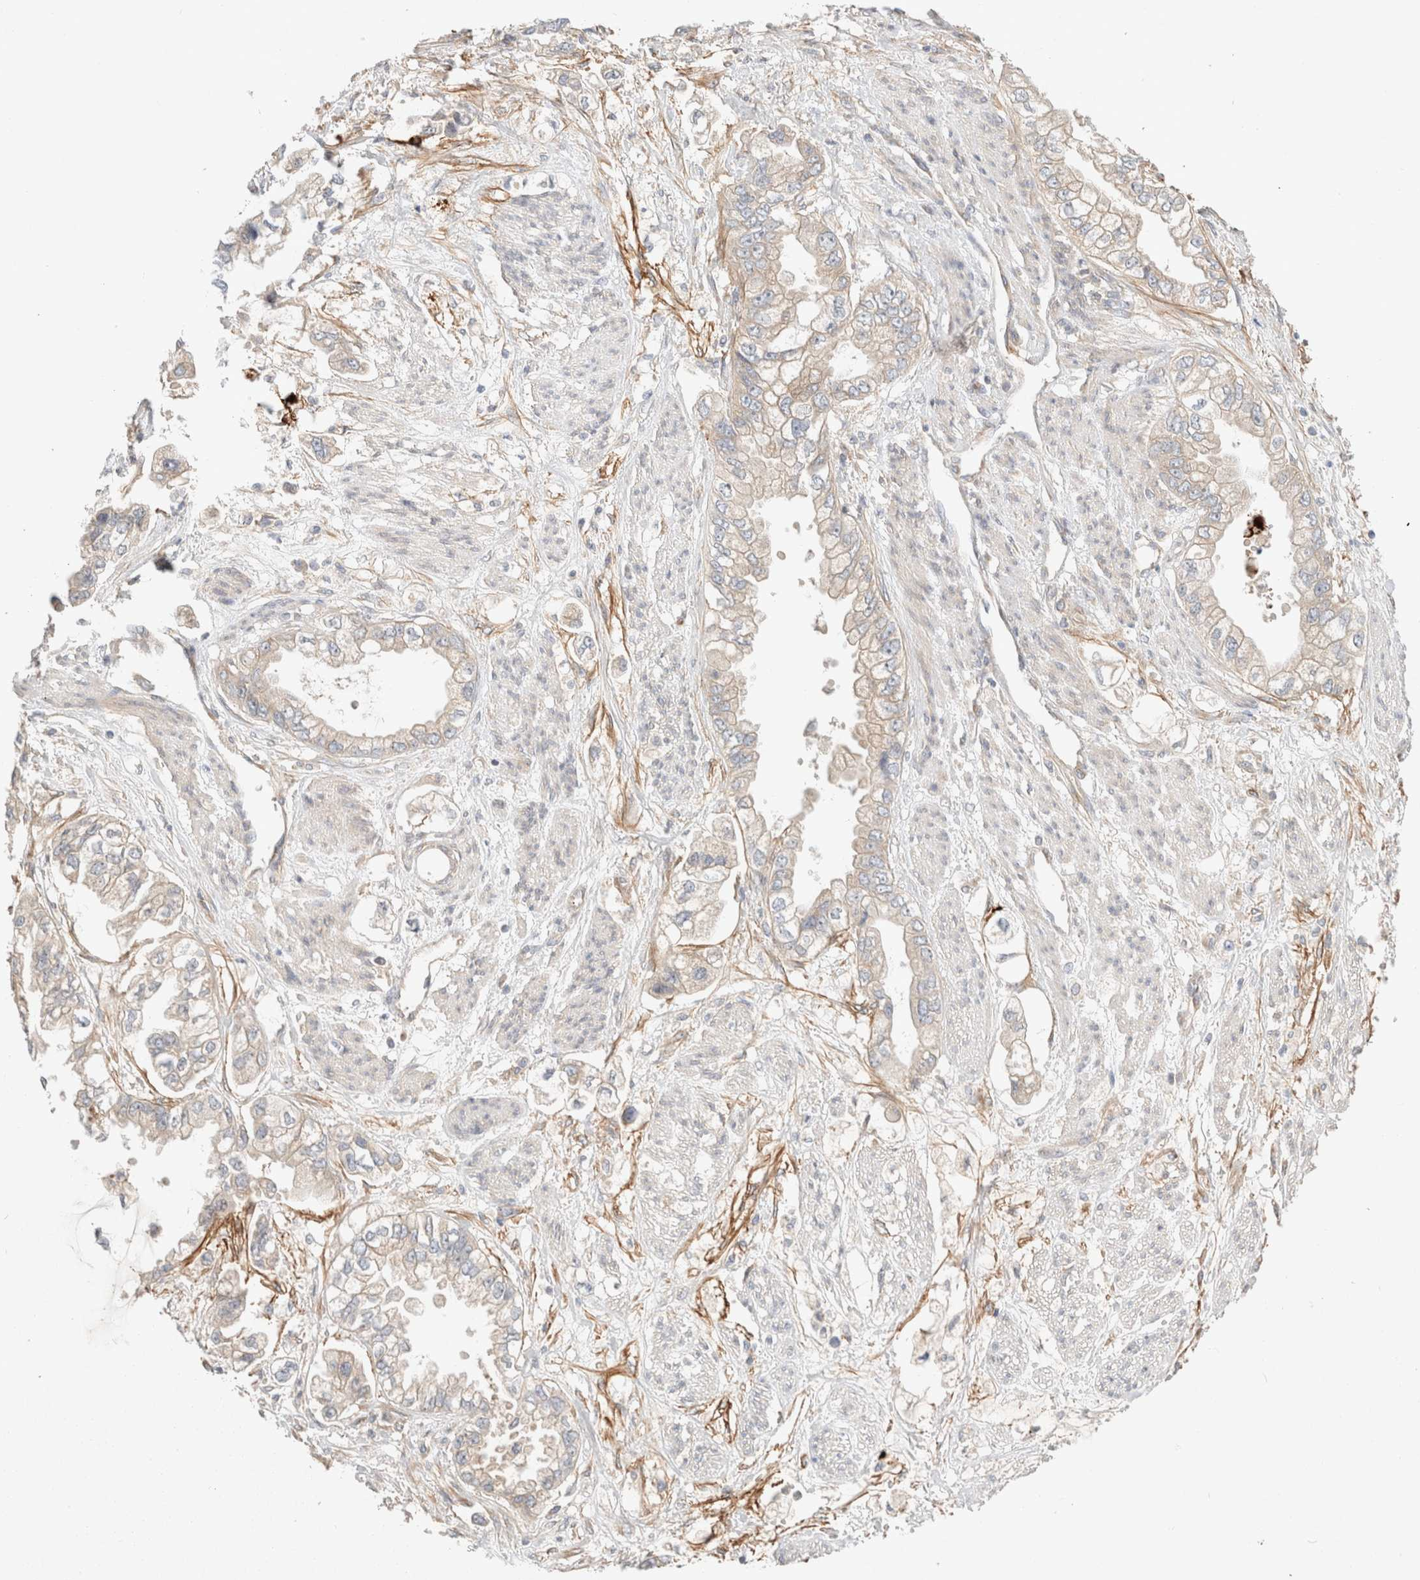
{"staining": {"intensity": "negative", "quantity": "none", "location": "none"}, "tissue": "stomach cancer", "cell_type": "Tumor cells", "image_type": "cancer", "snomed": [{"axis": "morphology", "description": "Adenocarcinoma, NOS"}, {"axis": "topography", "description": "Stomach"}], "caption": "The micrograph exhibits no significant staining in tumor cells of stomach cancer.", "gene": "MARK3", "patient": {"sex": "male", "age": 62}}